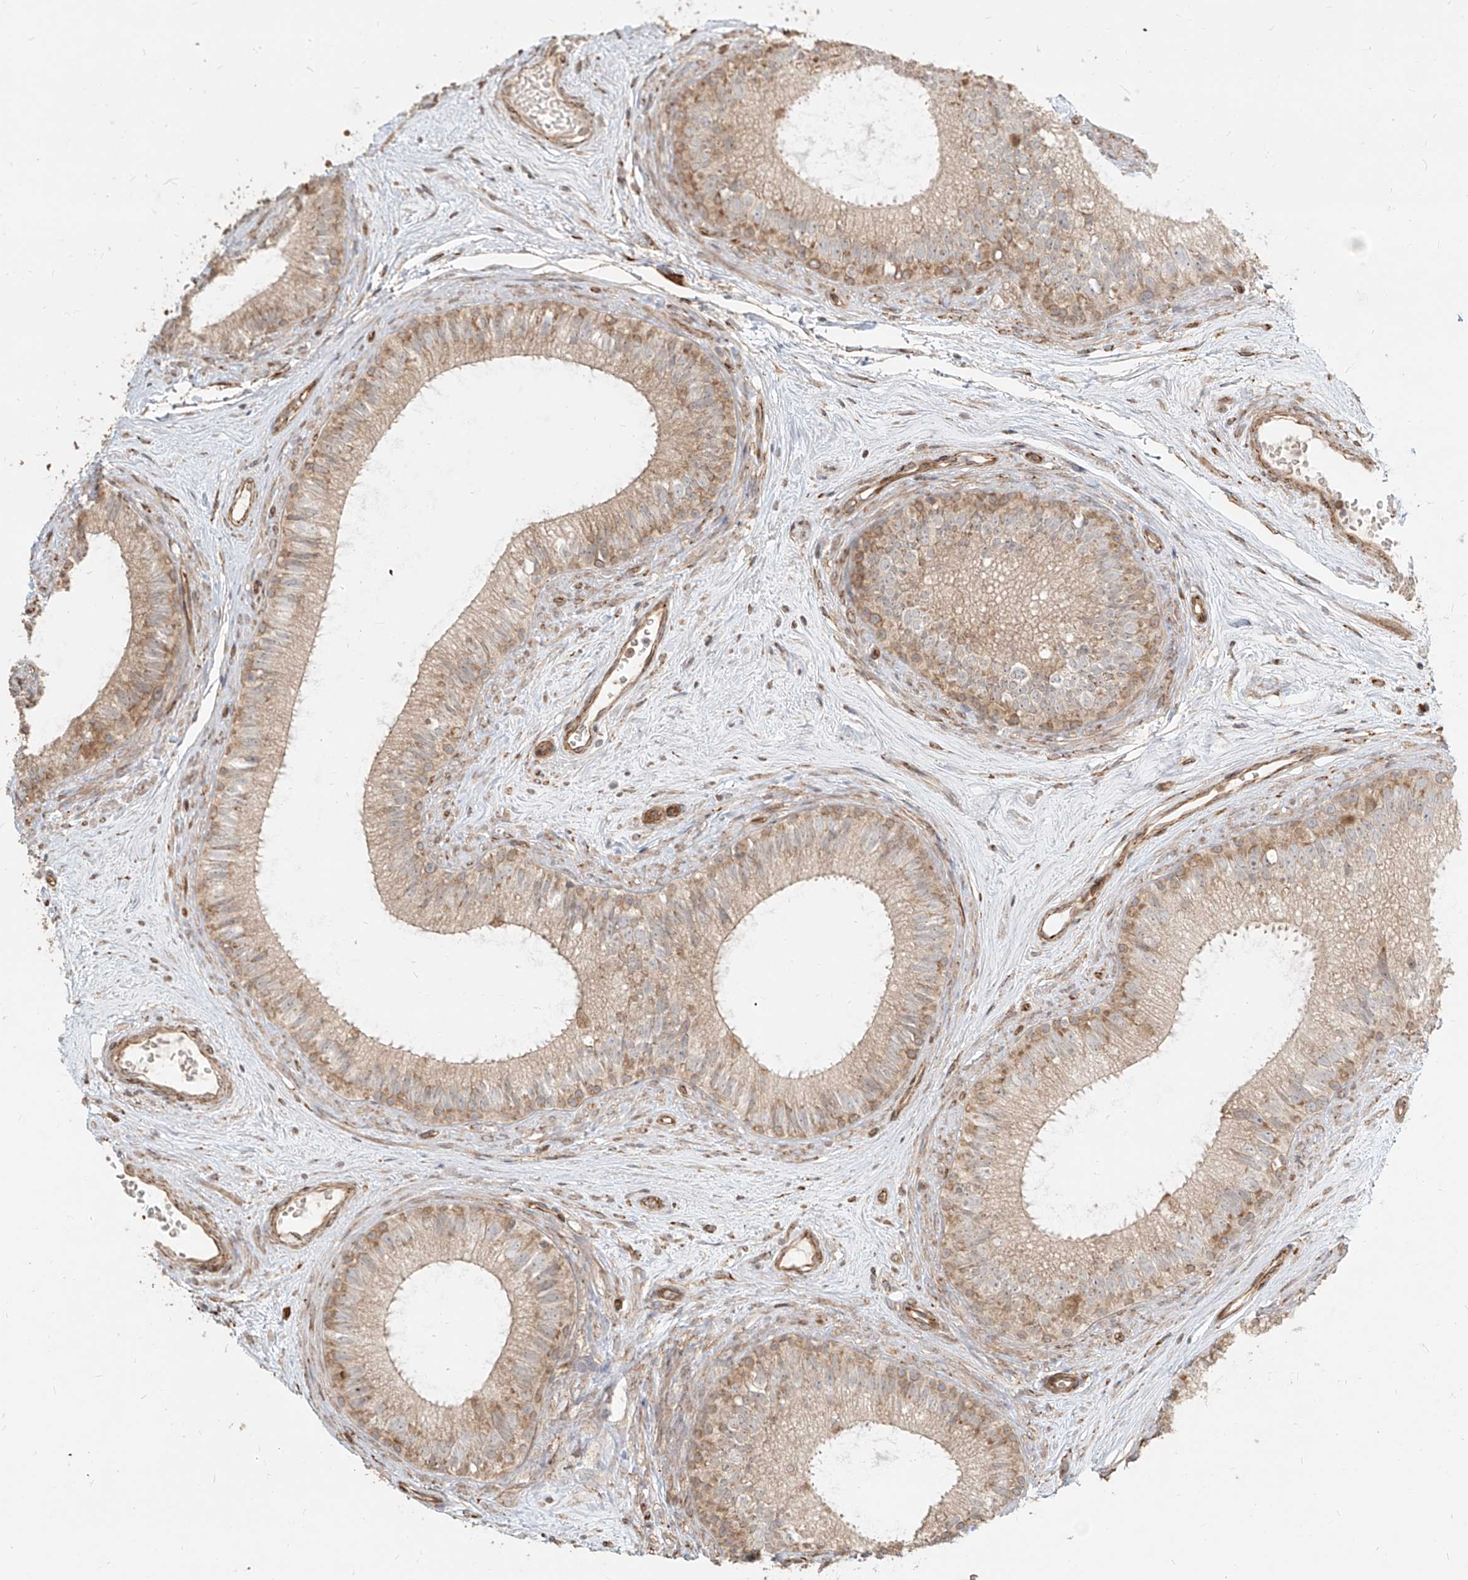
{"staining": {"intensity": "moderate", "quantity": "25%-75%", "location": "cytoplasmic/membranous"}, "tissue": "epididymis", "cell_type": "Glandular cells", "image_type": "normal", "snomed": [{"axis": "morphology", "description": "Normal tissue, NOS"}, {"axis": "topography", "description": "Epididymis"}], "caption": "Epididymis was stained to show a protein in brown. There is medium levels of moderate cytoplasmic/membranous positivity in about 25%-75% of glandular cells. Immunohistochemistry stains the protein in brown and the nuclei are stained blue.", "gene": "UBE2K", "patient": {"sex": "male", "age": 71}}